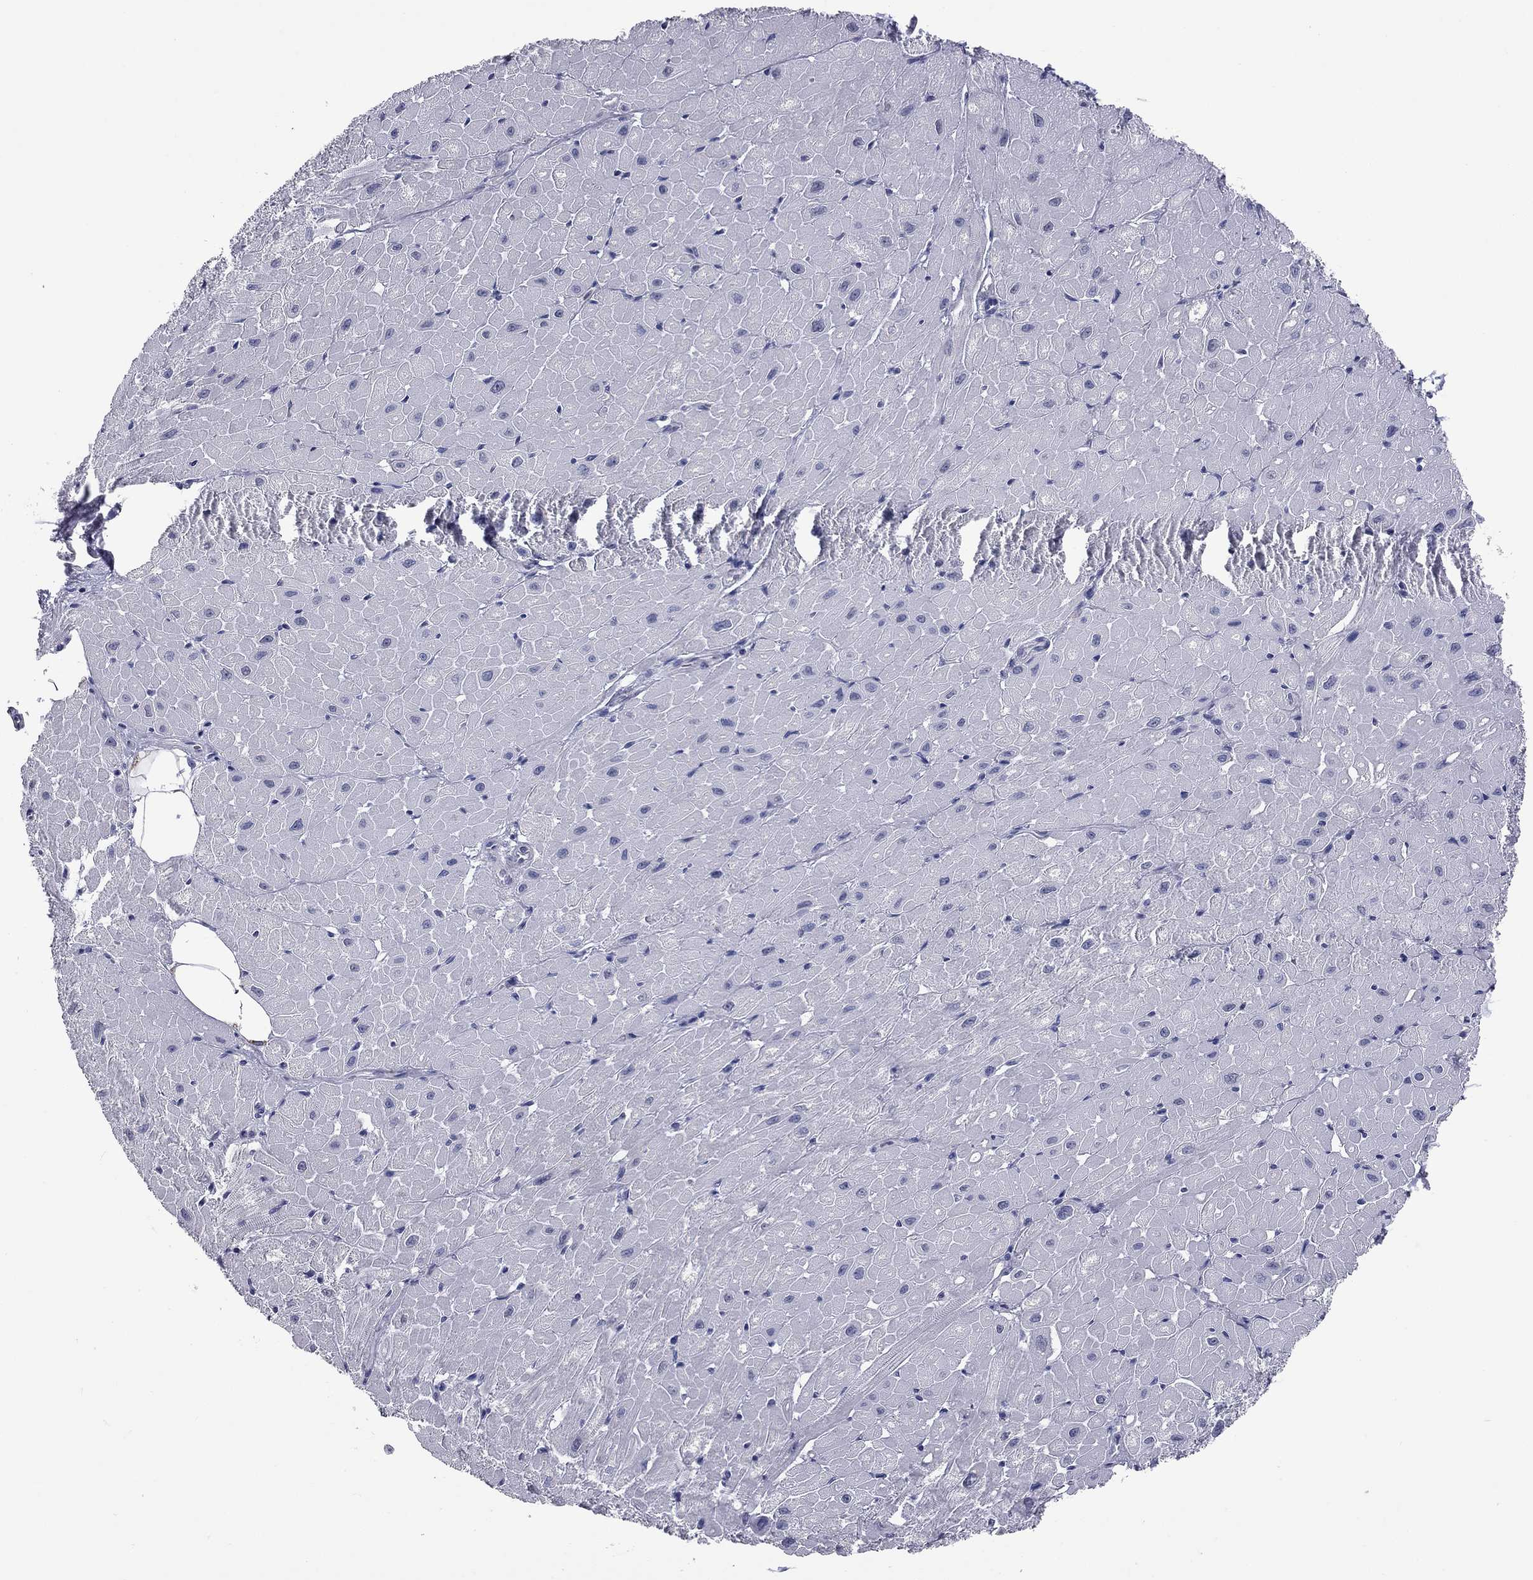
{"staining": {"intensity": "negative", "quantity": "none", "location": "none"}, "tissue": "heart muscle", "cell_type": "Cardiomyocytes", "image_type": "normal", "snomed": [{"axis": "morphology", "description": "Normal tissue, NOS"}, {"axis": "topography", "description": "Heart"}], "caption": "This is an IHC image of unremarkable heart muscle. There is no staining in cardiomyocytes.", "gene": "SHOC2", "patient": {"sex": "male", "age": 62}}